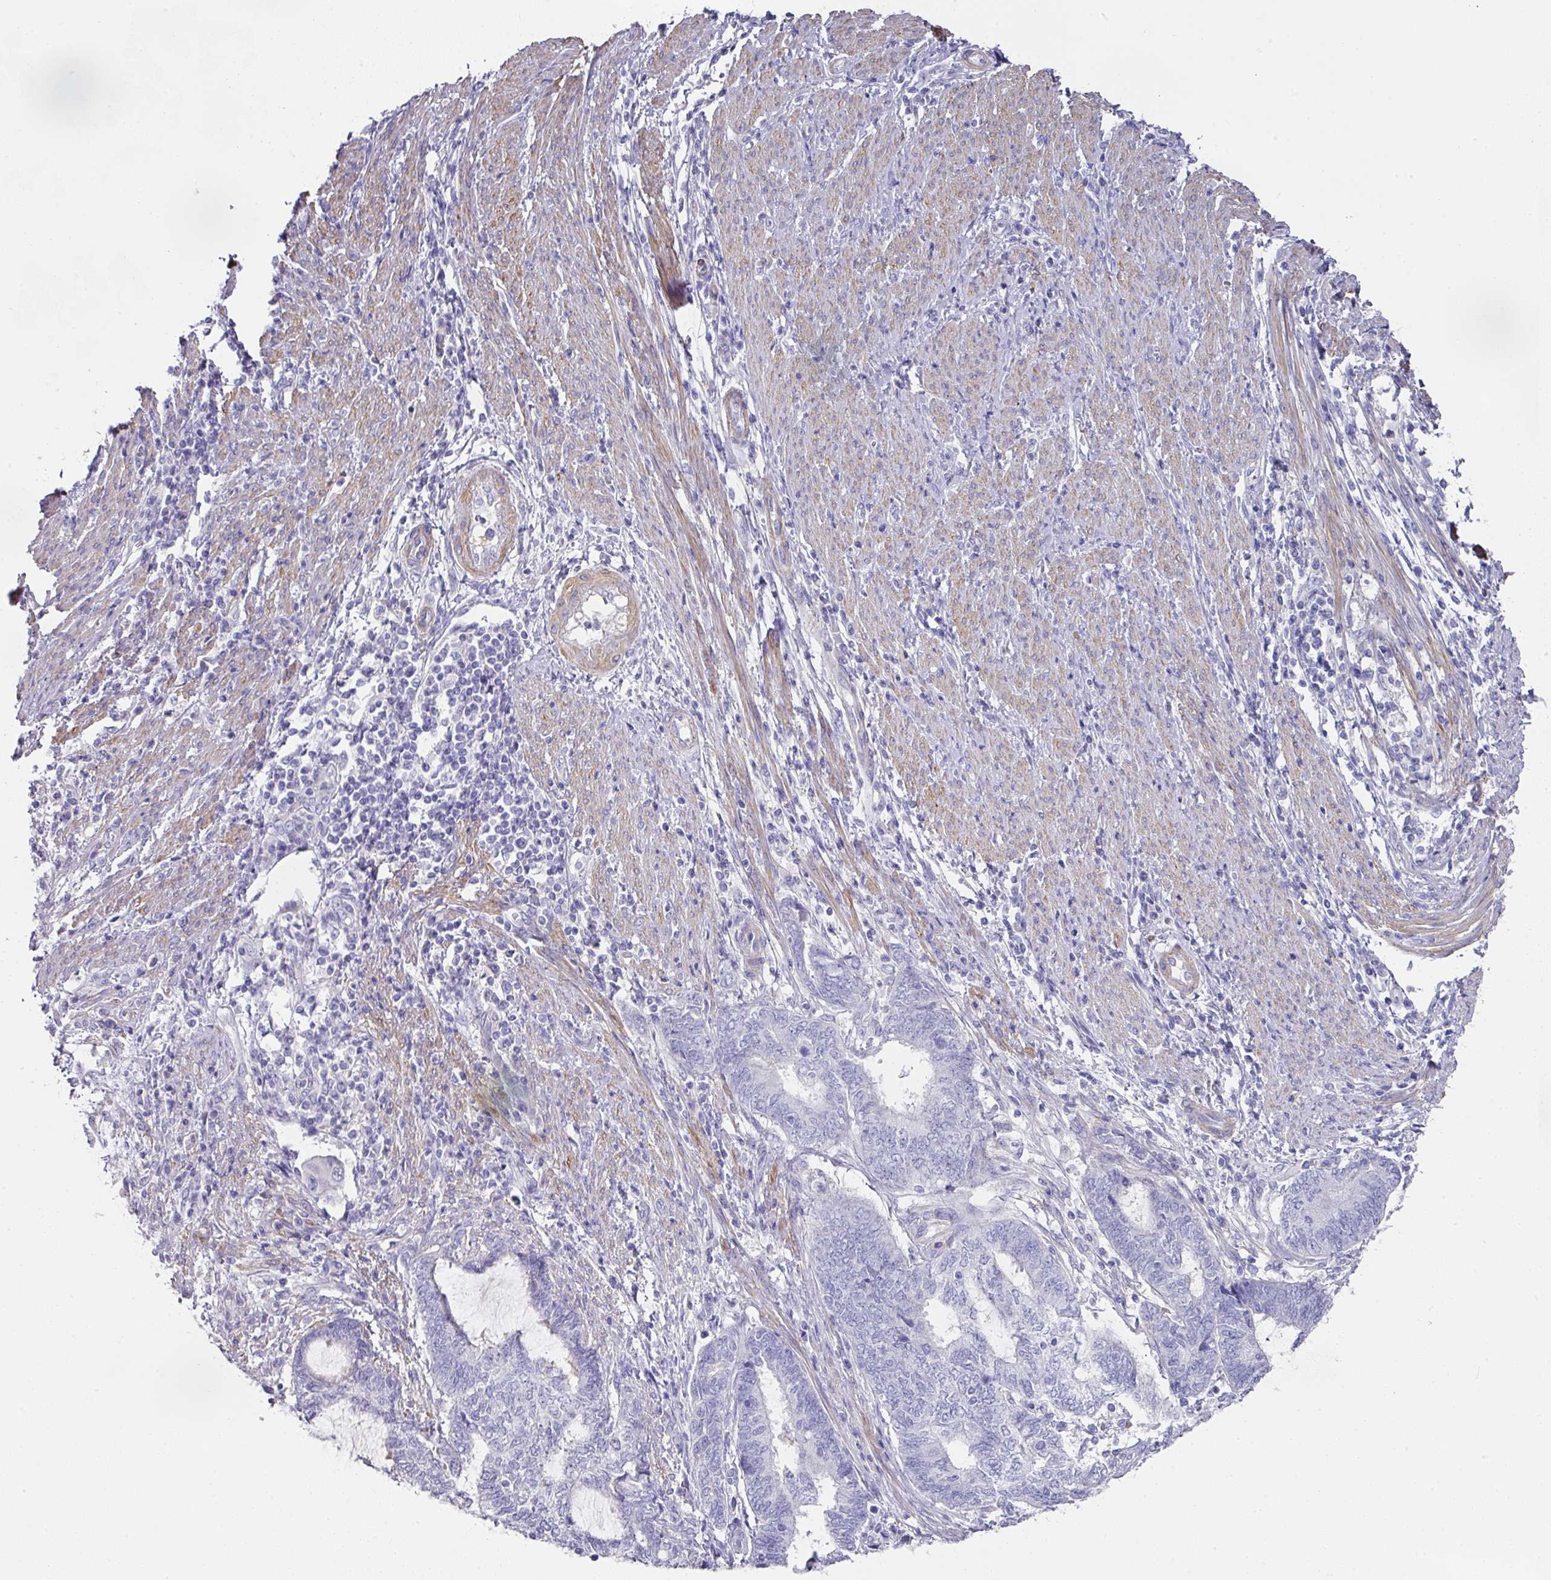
{"staining": {"intensity": "negative", "quantity": "none", "location": "none"}, "tissue": "endometrial cancer", "cell_type": "Tumor cells", "image_type": "cancer", "snomed": [{"axis": "morphology", "description": "Adenocarcinoma, NOS"}, {"axis": "topography", "description": "Uterus"}, {"axis": "topography", "description": "Endometrium"}], "caption": "A histopathology image of human endometrial cancer (adenocarcinoma) is negative for staining in tumor cells.", "gene": "TARM1", "patient": {"sex": "female", "age": 70}}